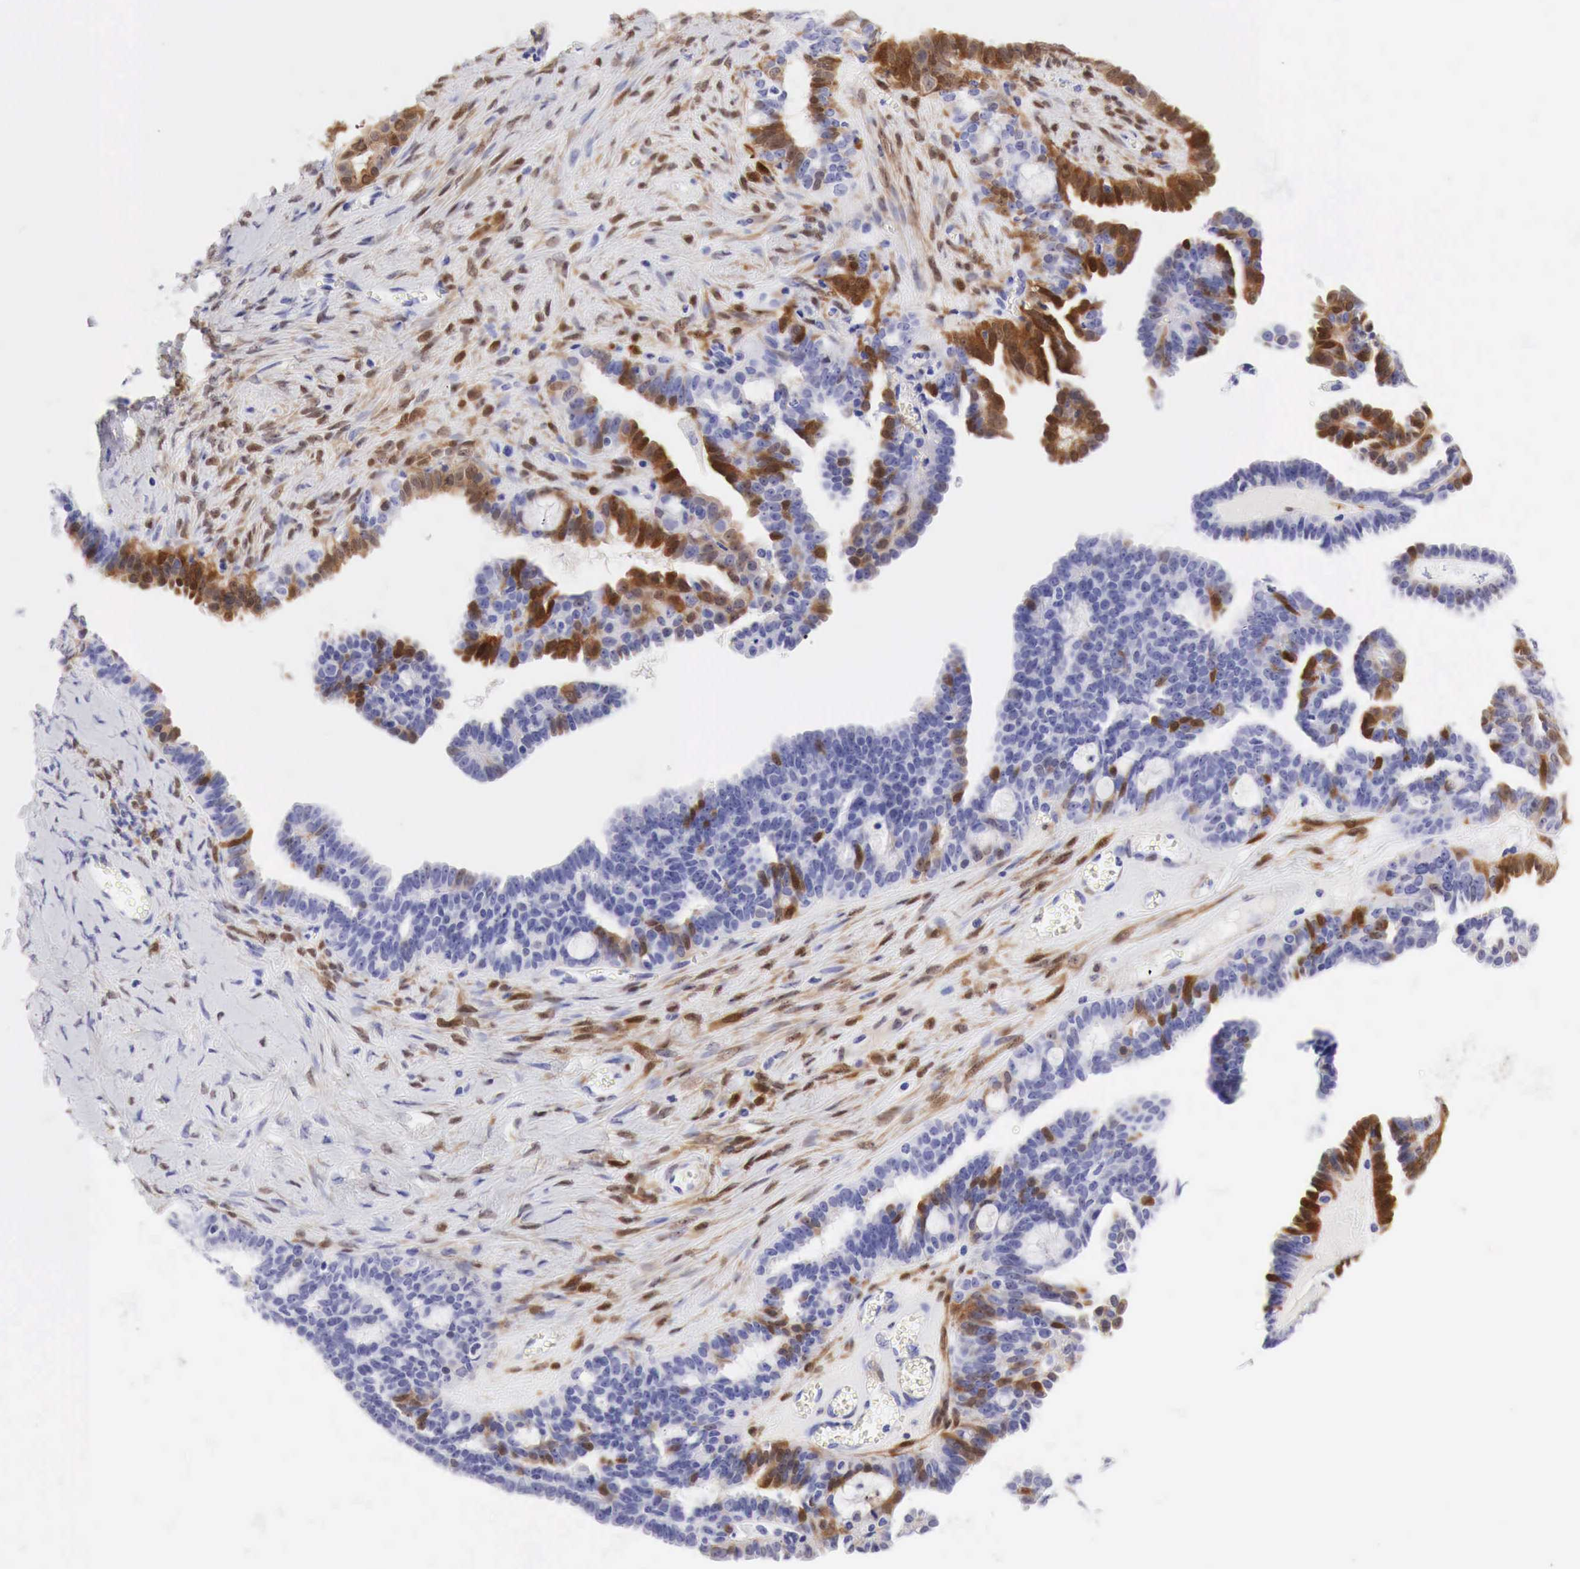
{"staining": {"intensity": "moderate", "quantity": "<25%", "location": "cytoplasmic/membranous"}, "tissue": "ovarian cancer", "cell_type": "Tumor cells", "image_type": "cancer", "snomed": [{"axis": "morphology", "description": "Cystadenocarcinoma, serous, NOS"}, {"axis": "topography", "description": "Ovary"}], "caption": "Immunohistochemical staining of human ovarian serous cystadenocarcinoma exhibits moderate cytoplasmic/membranous protein positivity in approximately <25% of tumor cells.", "gene": "CDKN2A", "patient": {"sex": "female", "age": 71}}